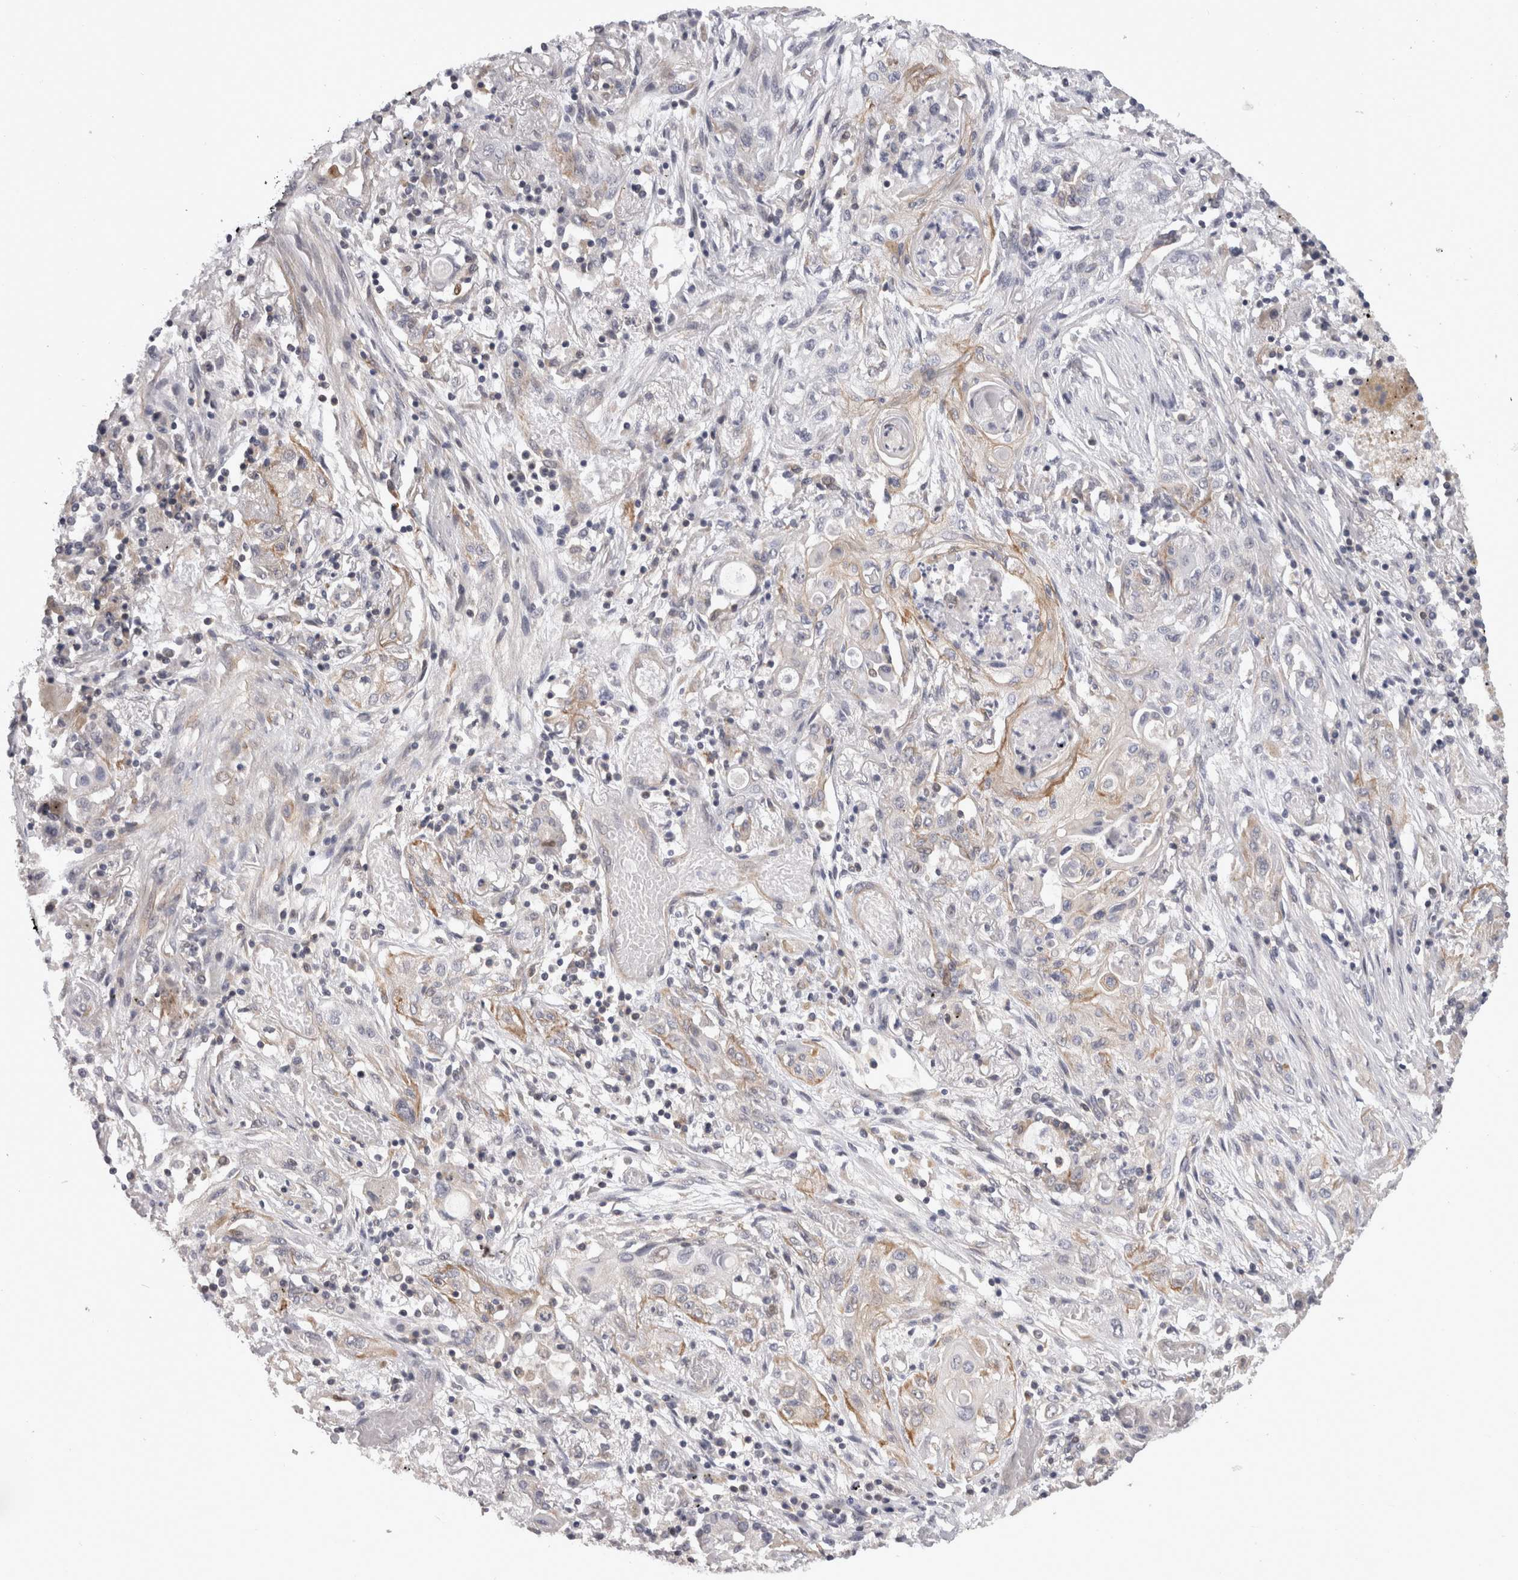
{"staining": {"intensity": "weak", "quantity": "<25%", "location": "cytoplasmic/membranous"}, "tissue": "lung cancer", "cell_type": "Tumor cells", "image_type": "cancer", "snomed": [{"axis": "morphology", "description": "Squamous cell carcinoma, NOS"}, {"axis": "topography", "description": "Lung"}], "caption": "Lung squamous cell carcinoma was stained to show a protein in brown. There is no significant positivity in tumor cells. (Immunohistochemistry (ihc), brightfield microscopy, high magnification).", "gene": "RMDN1", "patient": {"sex": "female", "age": 47}}